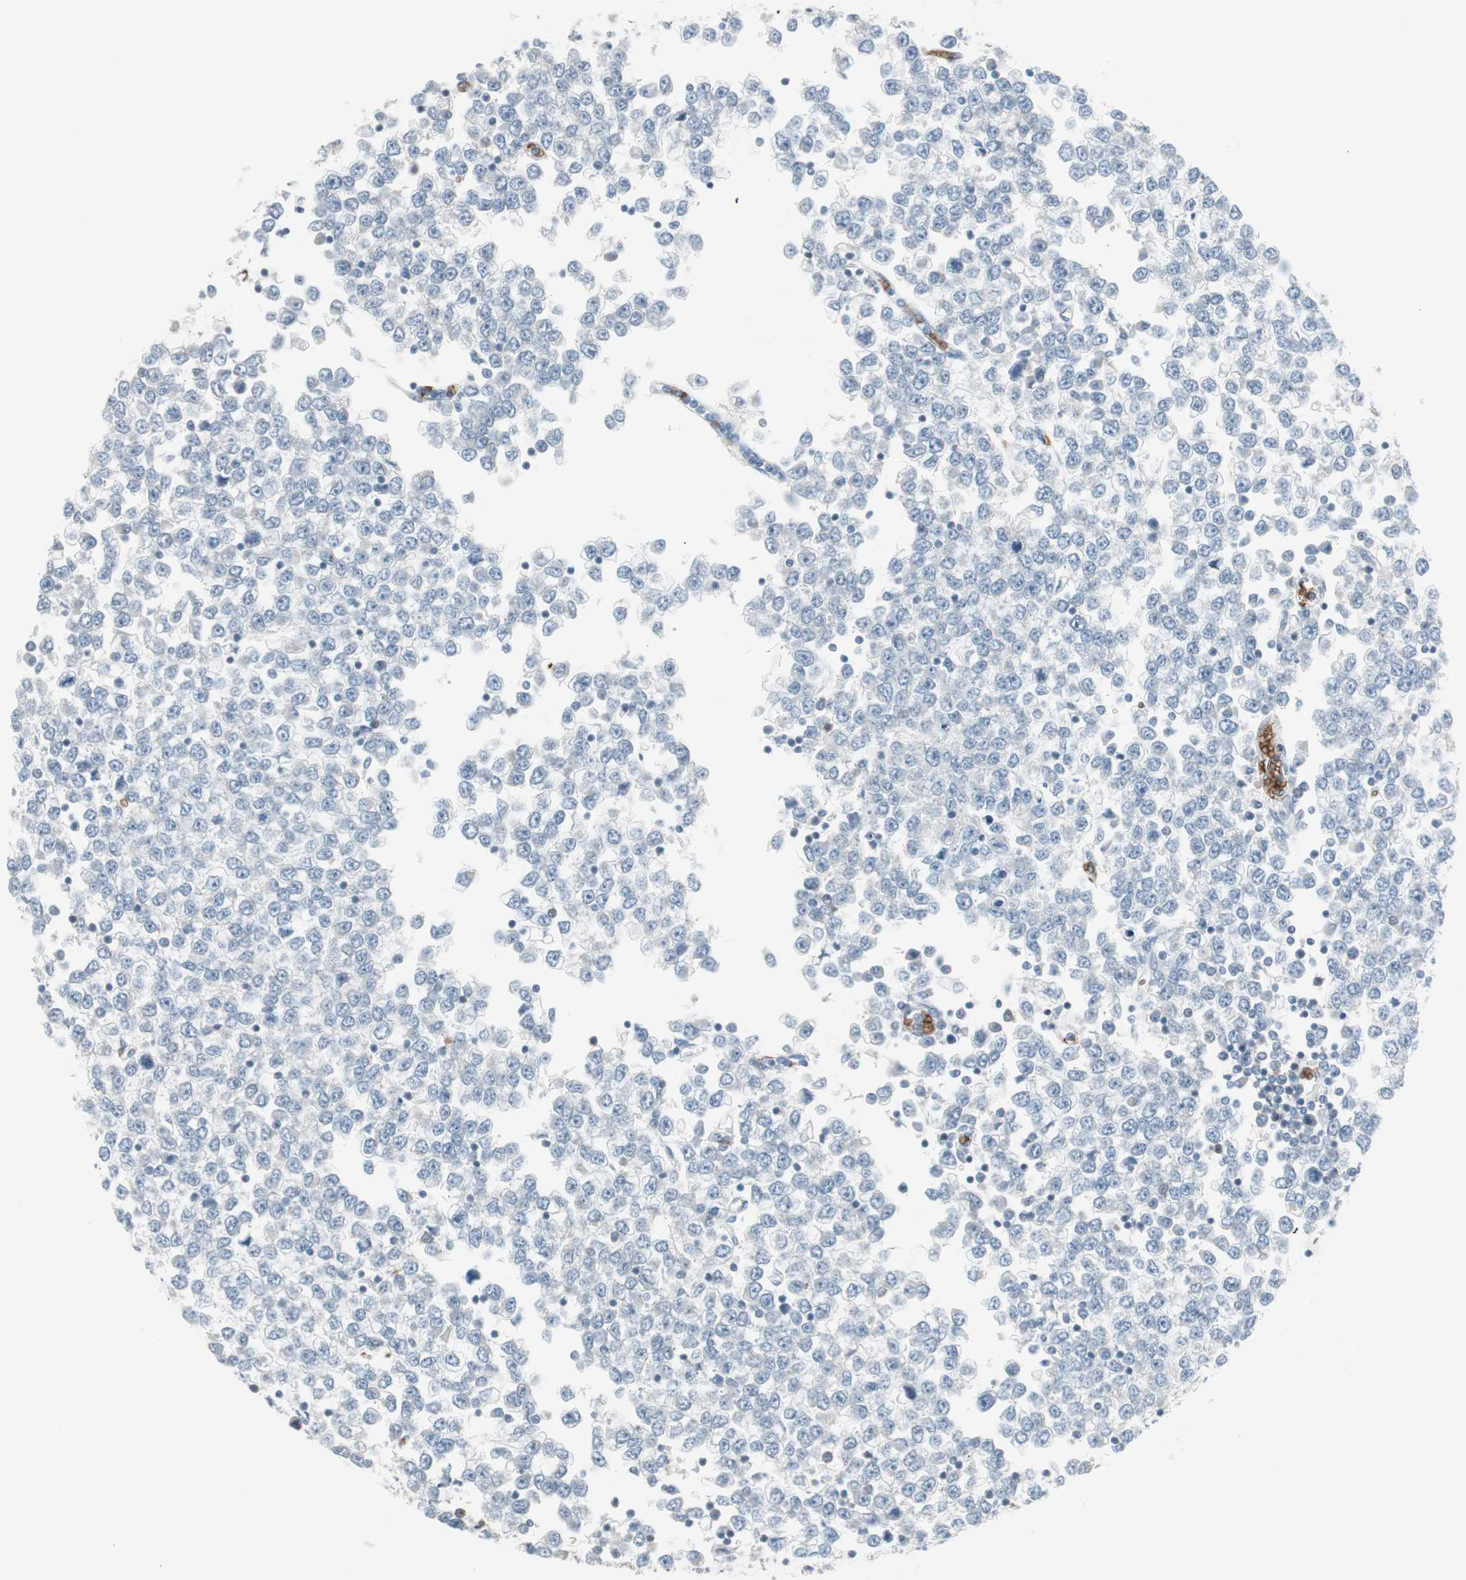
{"staining": {"intensity": "negative", "quantity": "none", "location": "none"}, "tissue": "testis cancer", "cell_type": "Tumor cells", "image_type": "cancer", "snomed": [{"axis": "morphology", "description": "Seminoma, NOS"}, {"axis": "topography", "description": "Testis"}], "caption": "The immunohistochemistry (IHC) photomicrograph has no significant staining in tumor cells of testis cancer (seminoma) tissue.", "gene": "MAP4K1", "patient": {"sex": "male", "age": 65}}